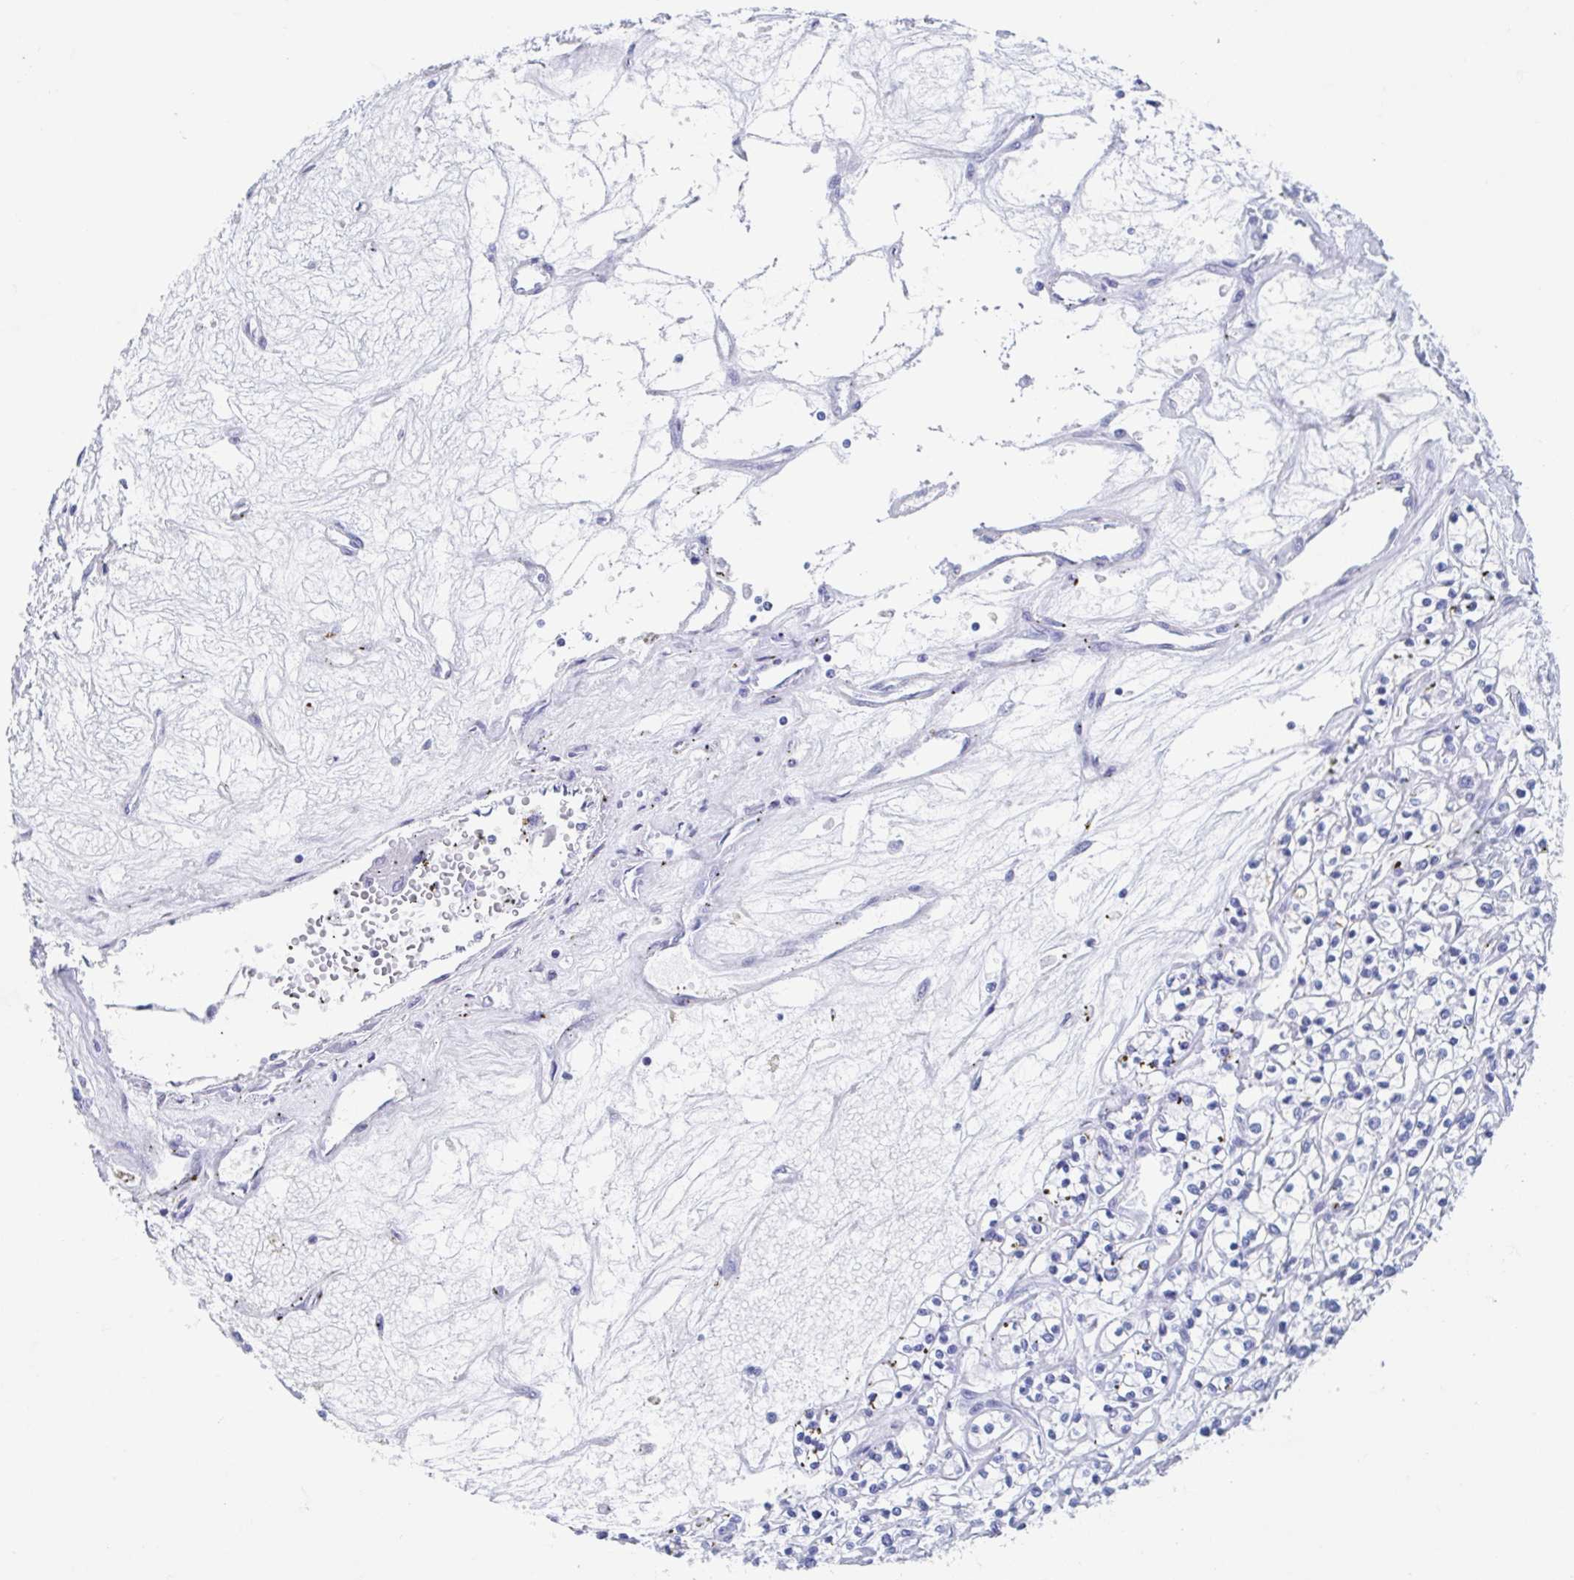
{"staining": {"intensity": "negative", "quantity": "none", "location": "none"}, "tissue": "renal cancer", "cell_type": "Tumor cells", "image_type": "cancer", "snomed": [{"axis": "morphology", "description": "Adenocarcinoma, NOS"}, {"axis": "topography", "description": "Kidney"}], "caption": "A micrograph of human renal cancer (adenocarcinoma) is negative for staining in tumor cells.", "gene": "HDGFL1", "patient": {"sex": "female", "age": 59}}